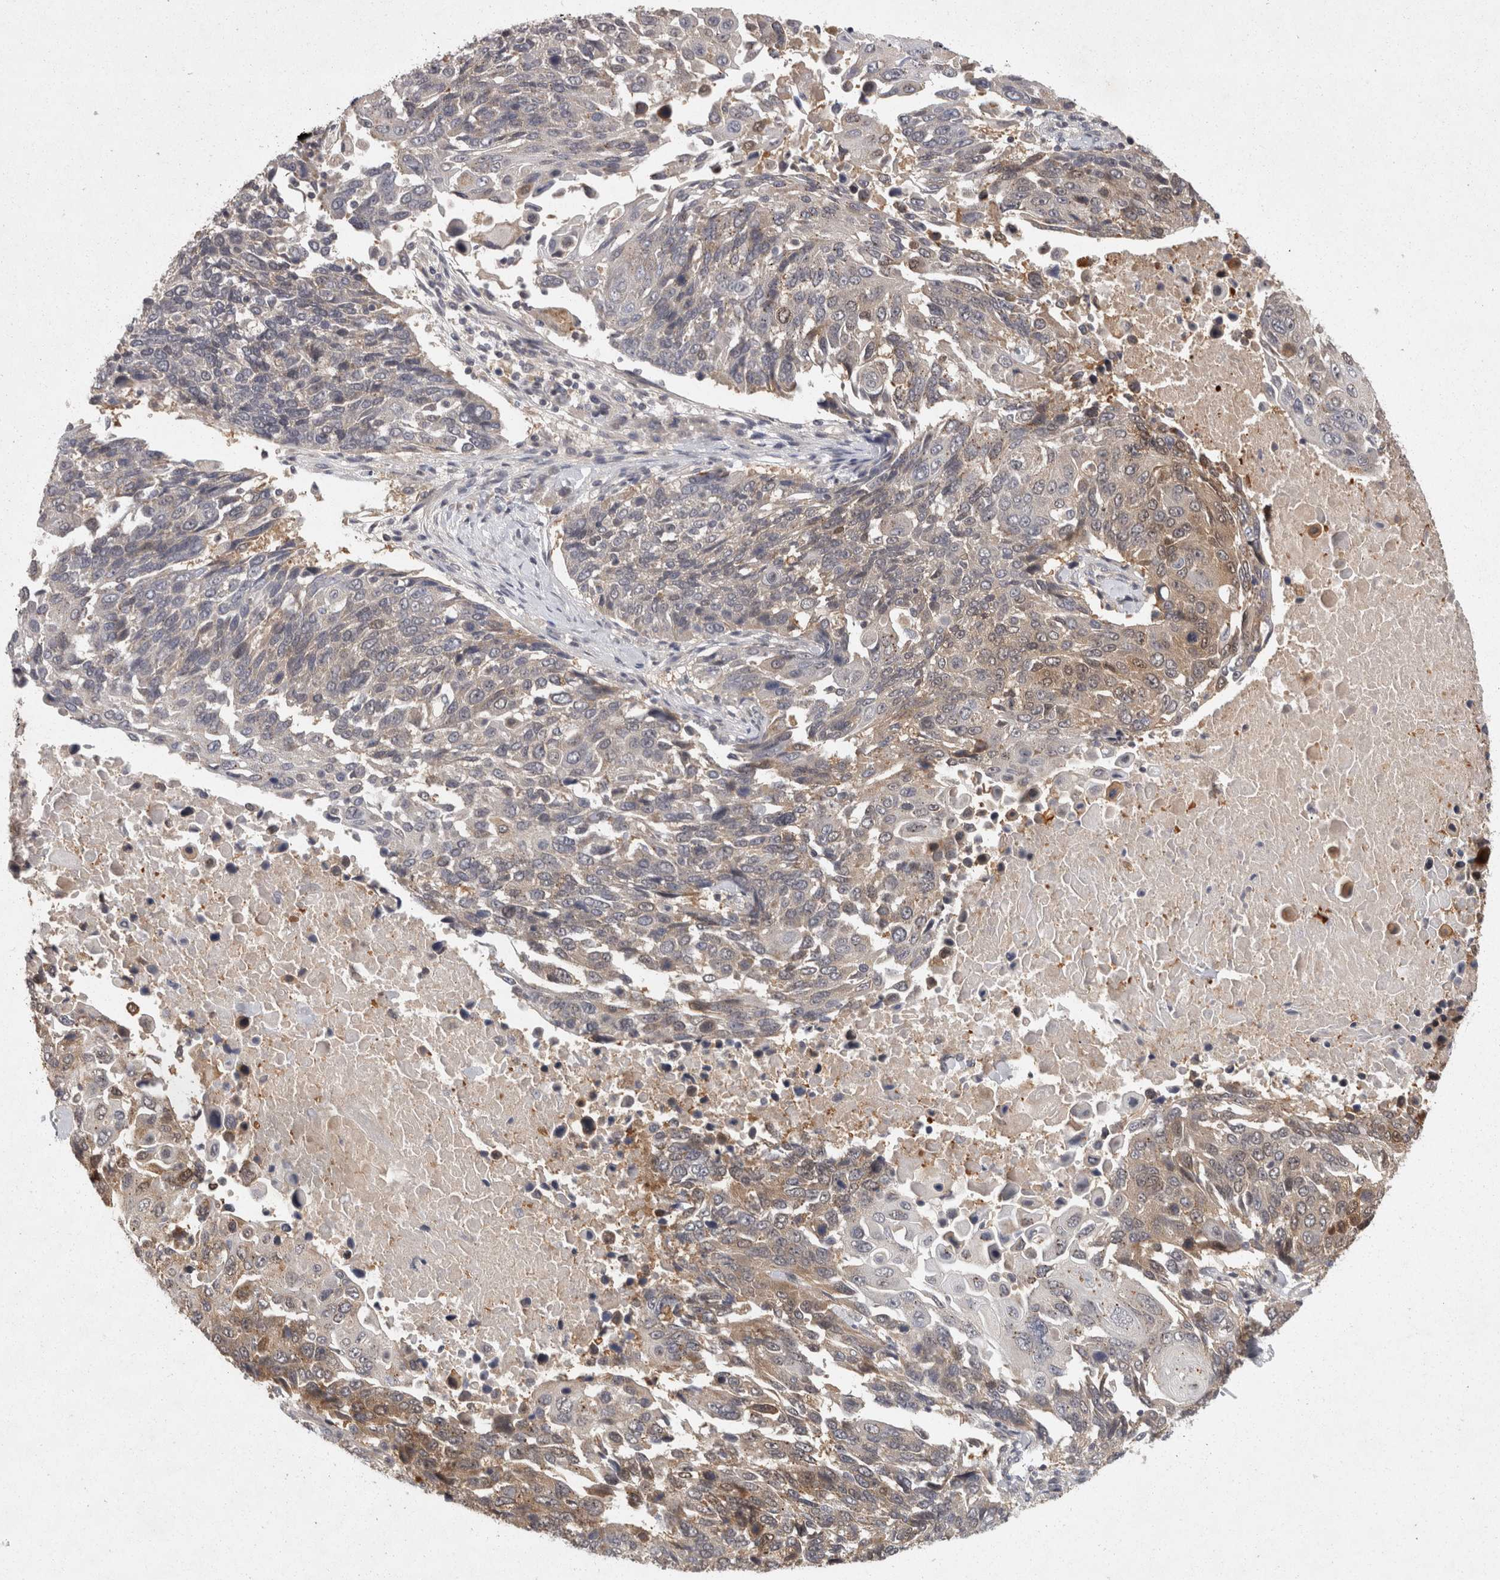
{"staining": {"intensity": "moderate", "quantity": "<25%", "location": "cytoplasmic/membranous"}, "tissue": "lung cancer", "cell_type": "Tumor cells", "image_type": "cancer", "snomed": [{"axis": "morphology", "description": "Squamous cell carcinoma, NOS"}, {"axis": "topography", "description": "Lung"}], "caption": "IHC (DAB (3,3'-diaminobenzidine)) staining of lung cancer (squamous cell carcinoma) exhibits moderate cytoplasmic/membranous protein staining in about <25% of tumor cells.", "gene": "ACAT2", "patient": {"sex": "male", "age": 66}}